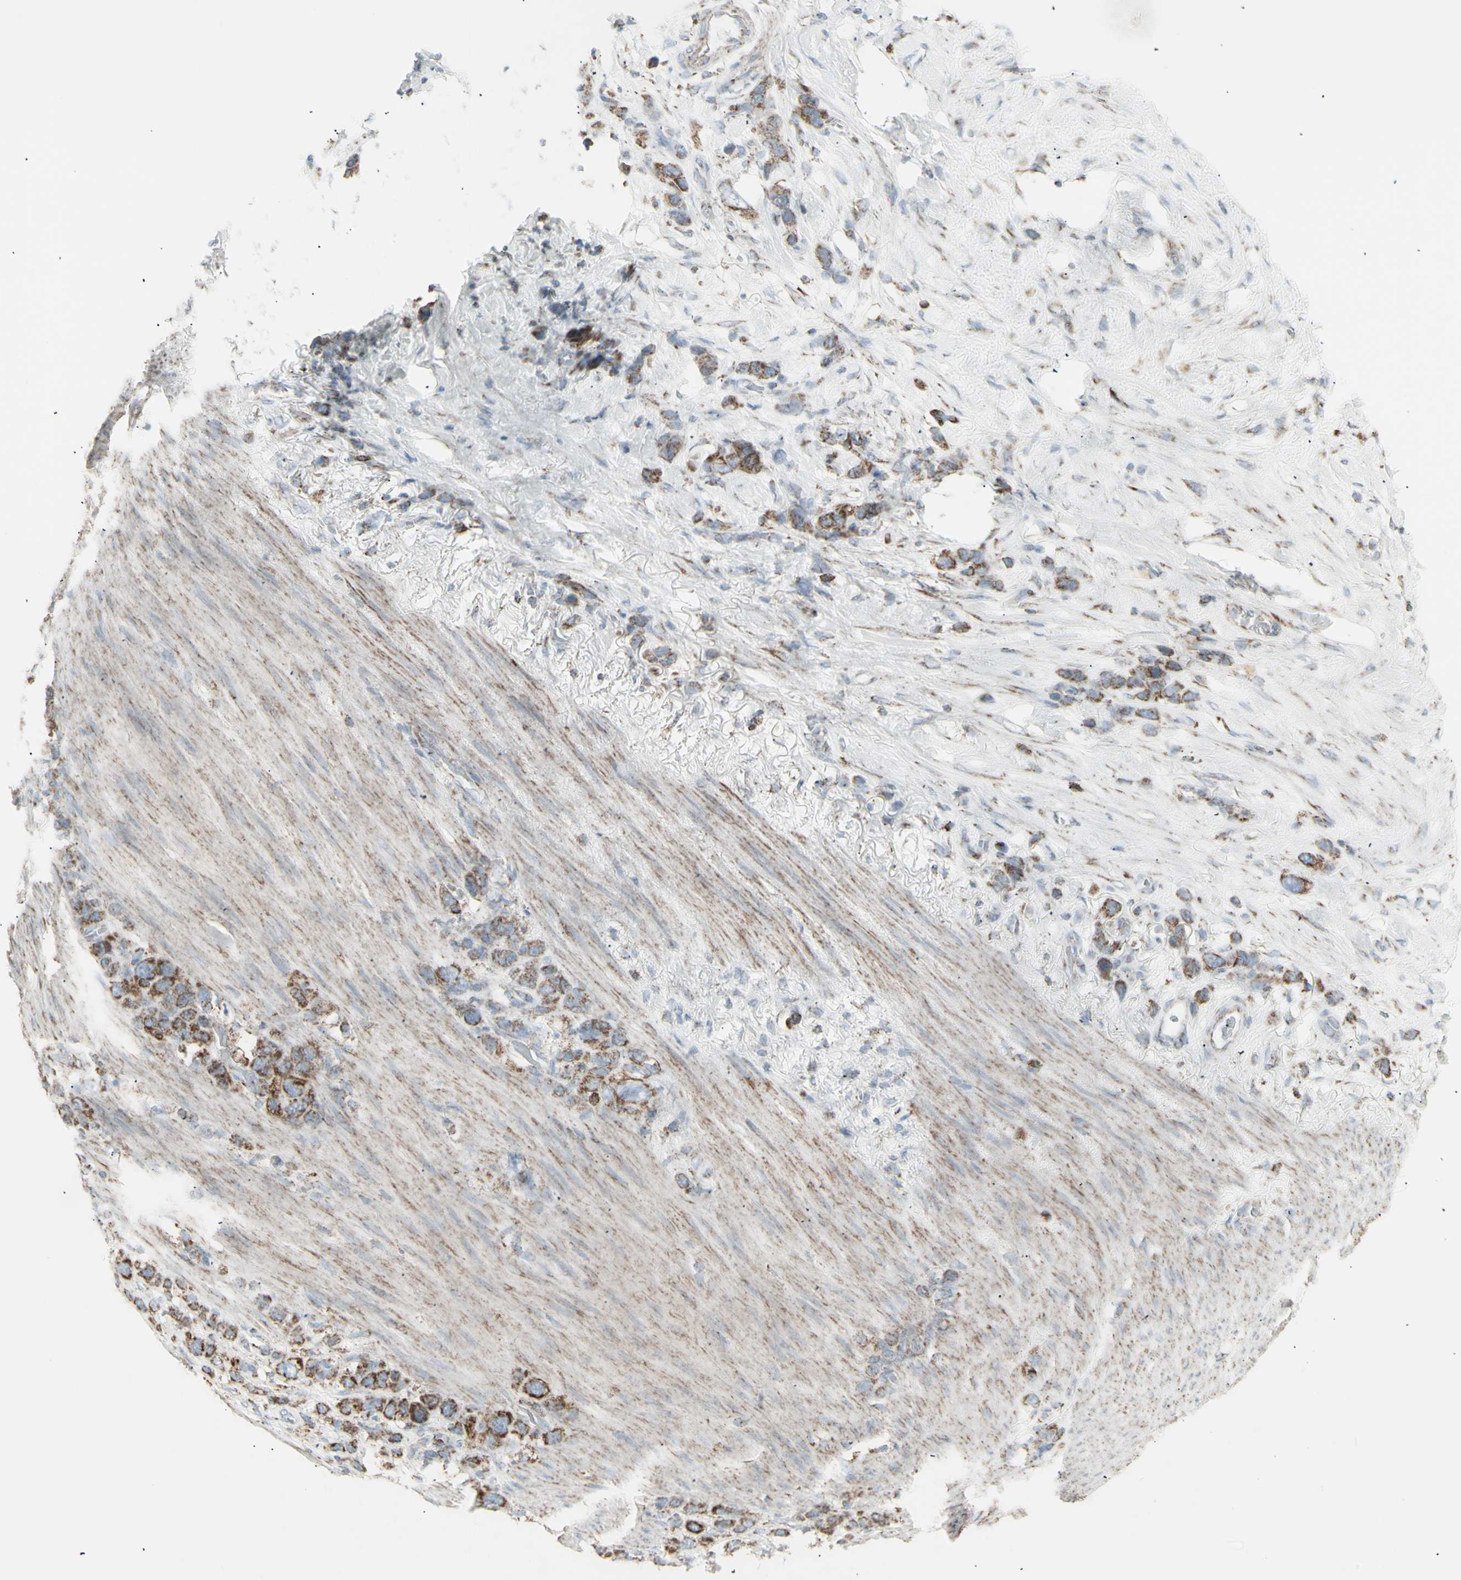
{"staining": {"intensity": "moderate", "quantity": ">75%", "location": "cytoplasmic/membranous"}, "tissue": "stomach cancer", "cell_type": "Tumor cells", "image_type": "cancer", "snomed": [{"axis": "morphology", "description": "Adenocarcinoma, NOS"}, {"axis": "morphology", "description": "Adenocarcinoma, High grade"}, {"axis": "topography", "description": "Stomach, upper"}, {"axis": "topography", "description": "Stomach, lower"}], "caption": "This is an image of immunohistochemistry staining of high-grade adenocarcinoma (stomach), which shows moderate positivity in the cytoplasmic/membranous of tumor cells.", "gene": "PLGRKT", "patient": {"sex": "female", "age": 65}}